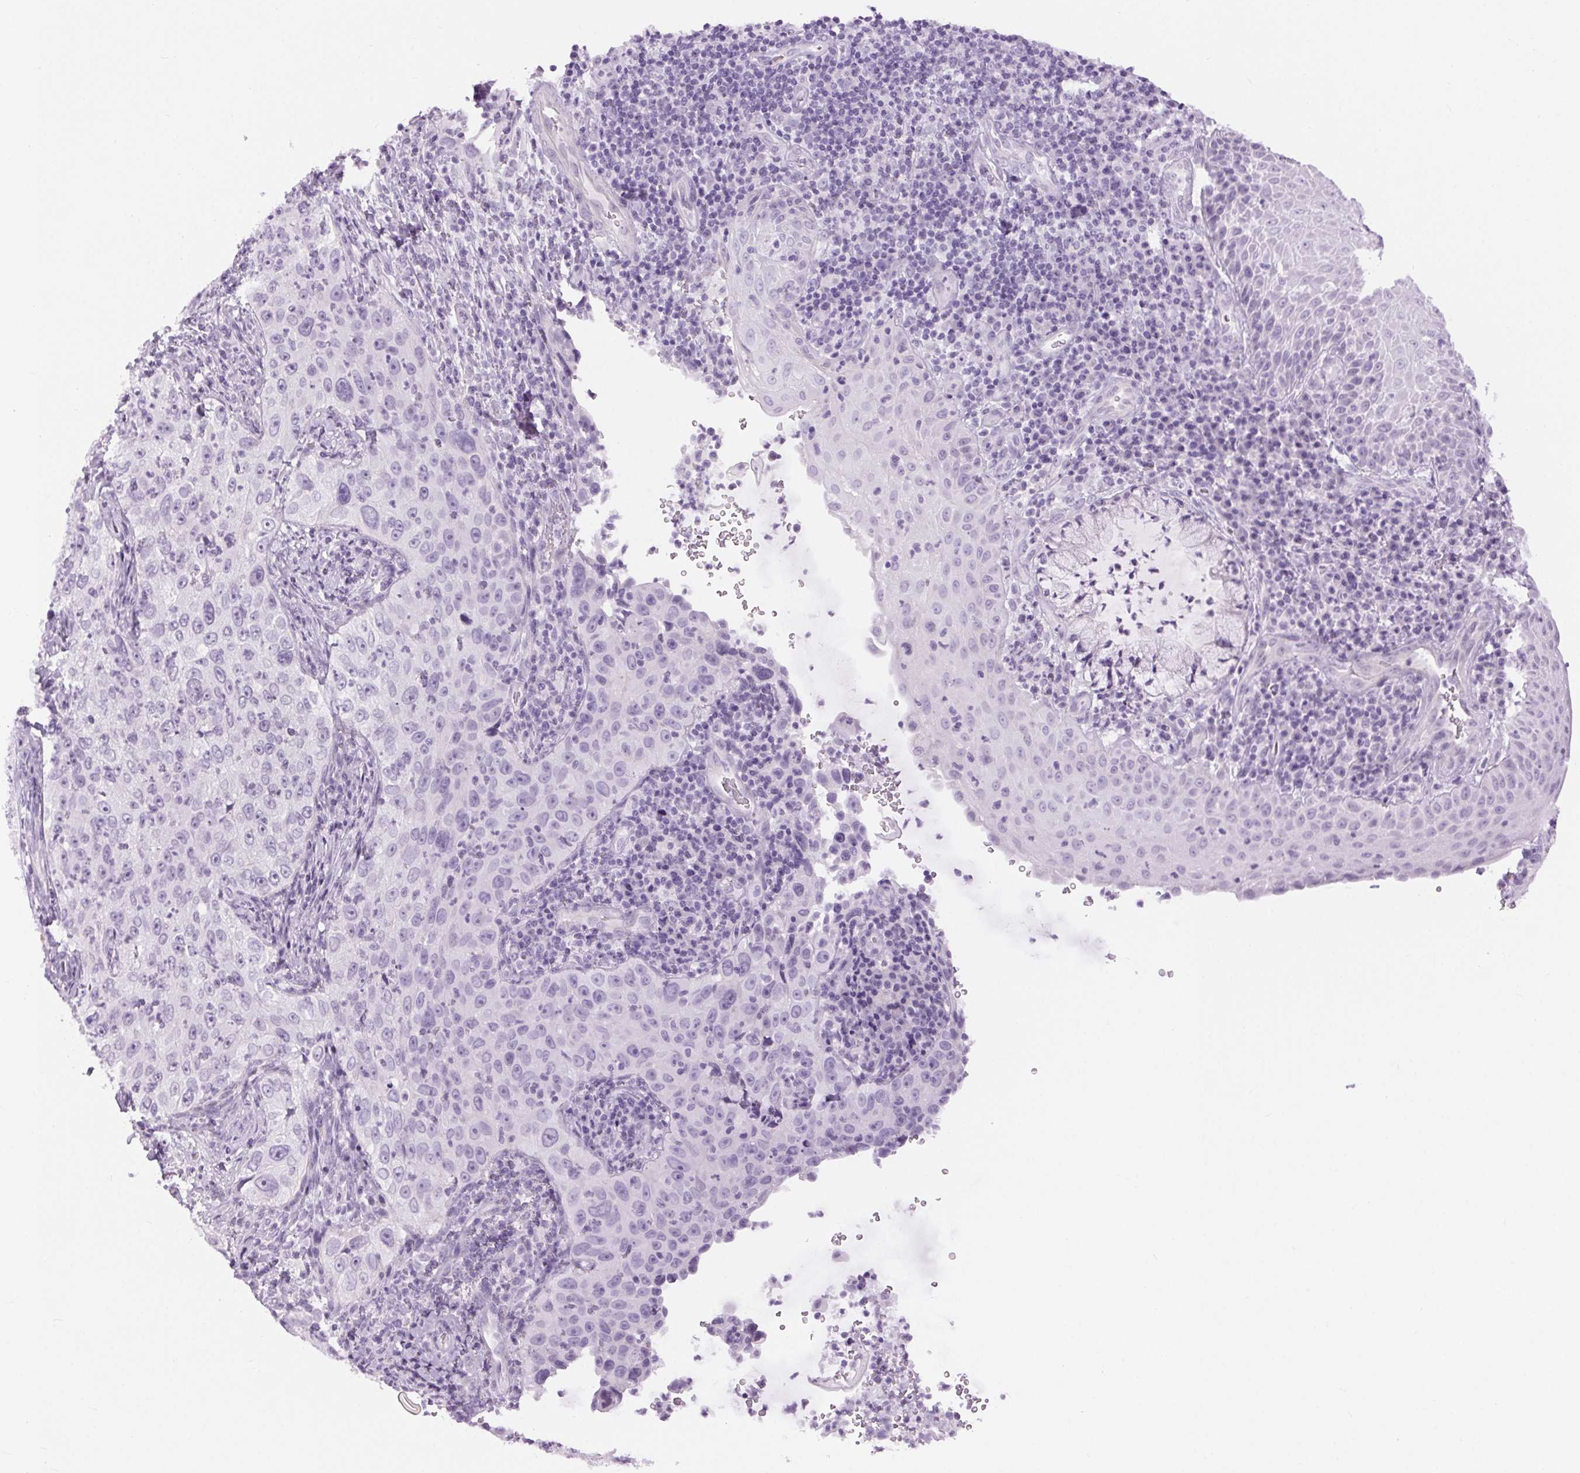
{"staining": {"intensity": "negative", "quantity": "none", "location": "none"}, "tissue": "cervical cancer", "cell_type": "Tumor cells", "image_type": "cancer", "snomed": [{"axis": "morphology", "description": "Squamous cell carcinoma, NOS"}, {"axis": "topography", "description": "Cervix"}], "caption": "A high-resolution image shows immunohistochemistry (IHC) staining of cervical cancer, which reveals no significant expression in tumor cells.", "gene": "BEND2", "patient": {"sex": "female", "age": 30}}